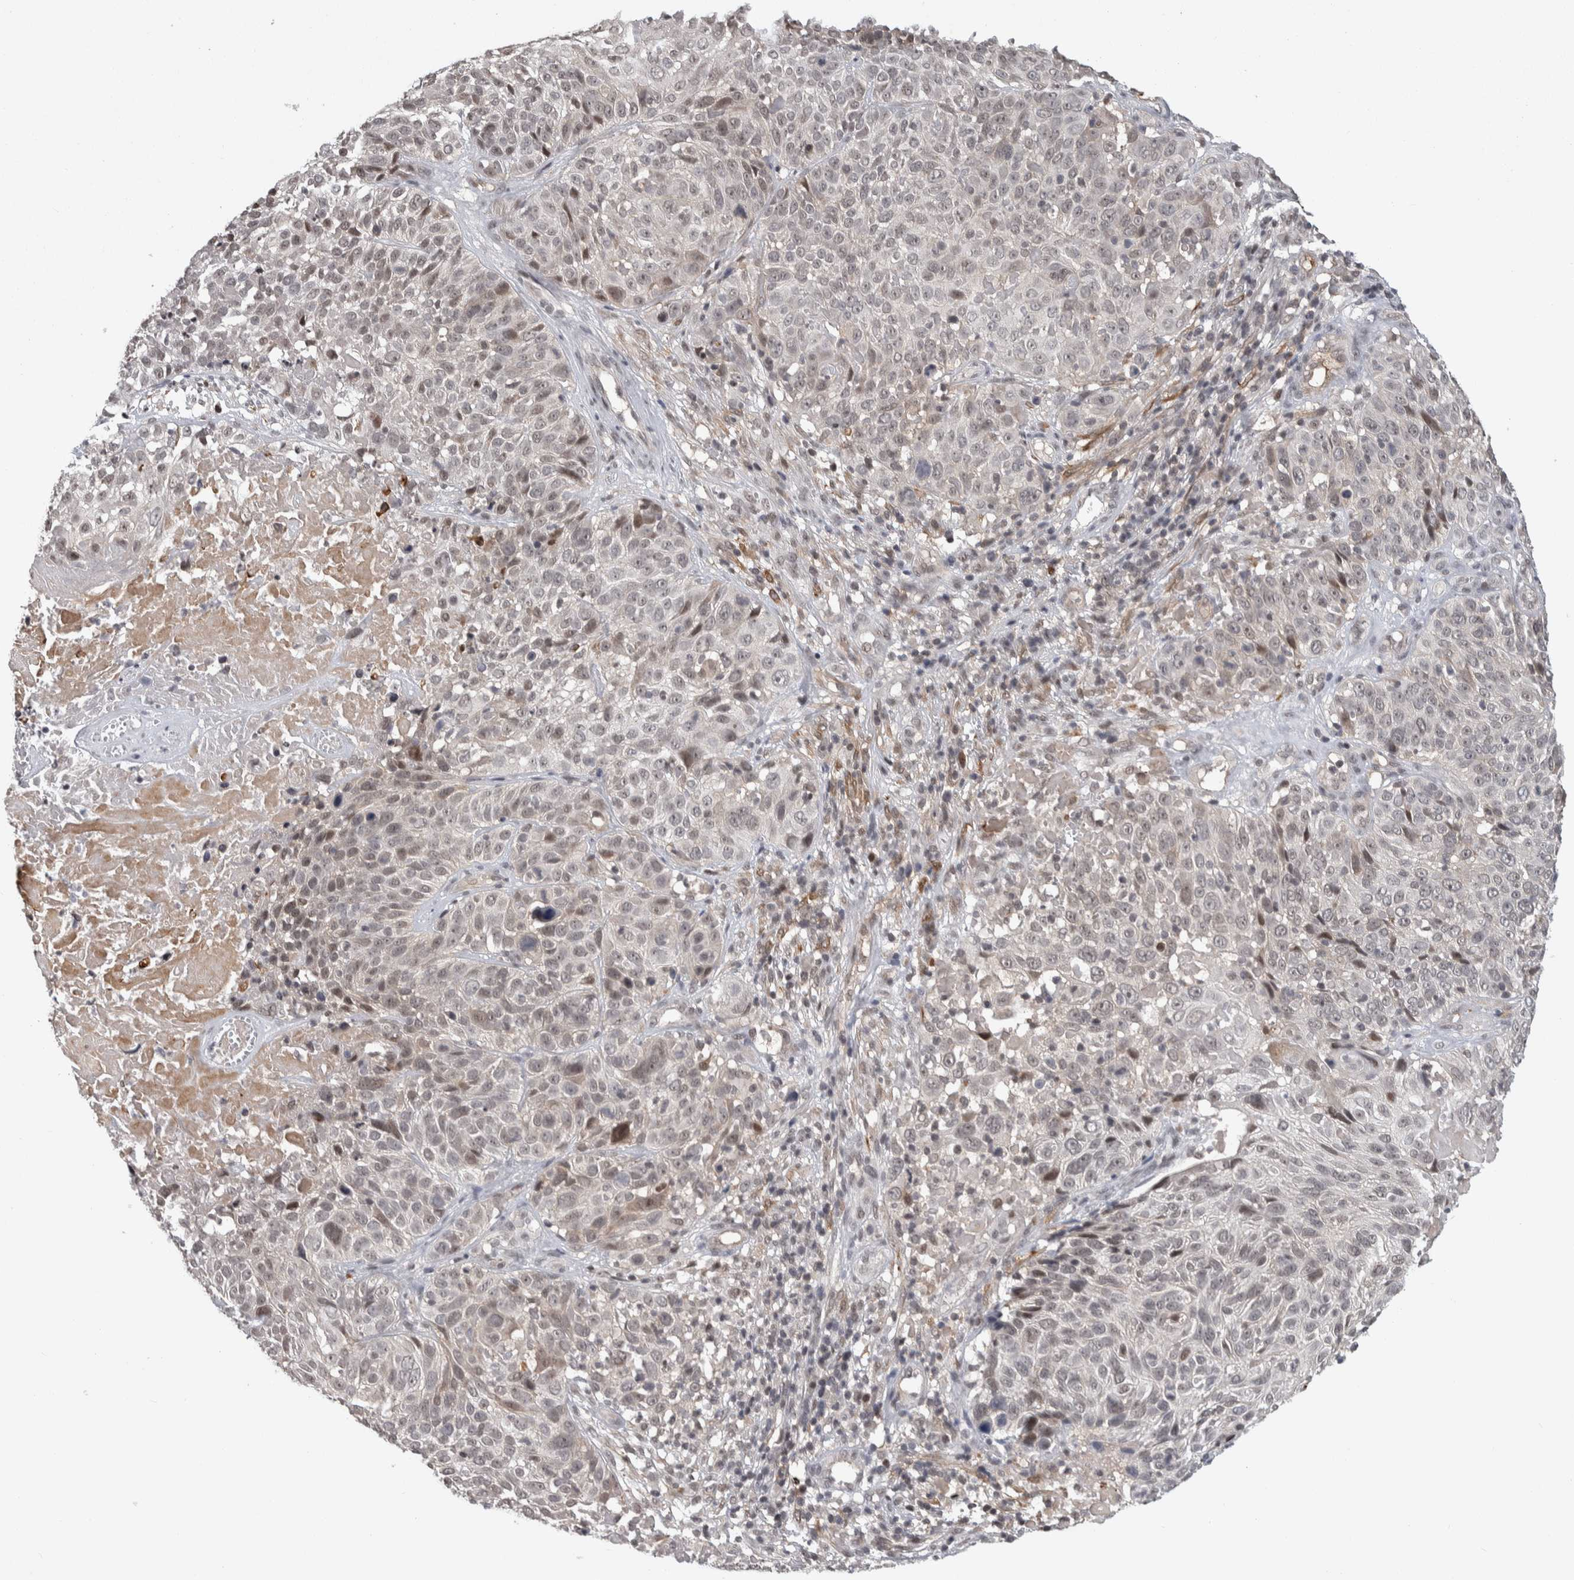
{"staining": {"intensity": "weak", "quantity": "<25%", "location": "nuclear"}, "tissue": "cervical cancer", "cell_type": "Tumor cells", "image_type": "cancer", "snomed": [{"axis": "morphology", "description": "Squamous cell carcinoma, NOS"}, {"axis": "topography", "description": "Cervix"}], "caption": "There is no significant staining in tumor cells of cervical cancer.", "gene": "ZSCAN21", "patient": {"sex": "female", "age": 74}}